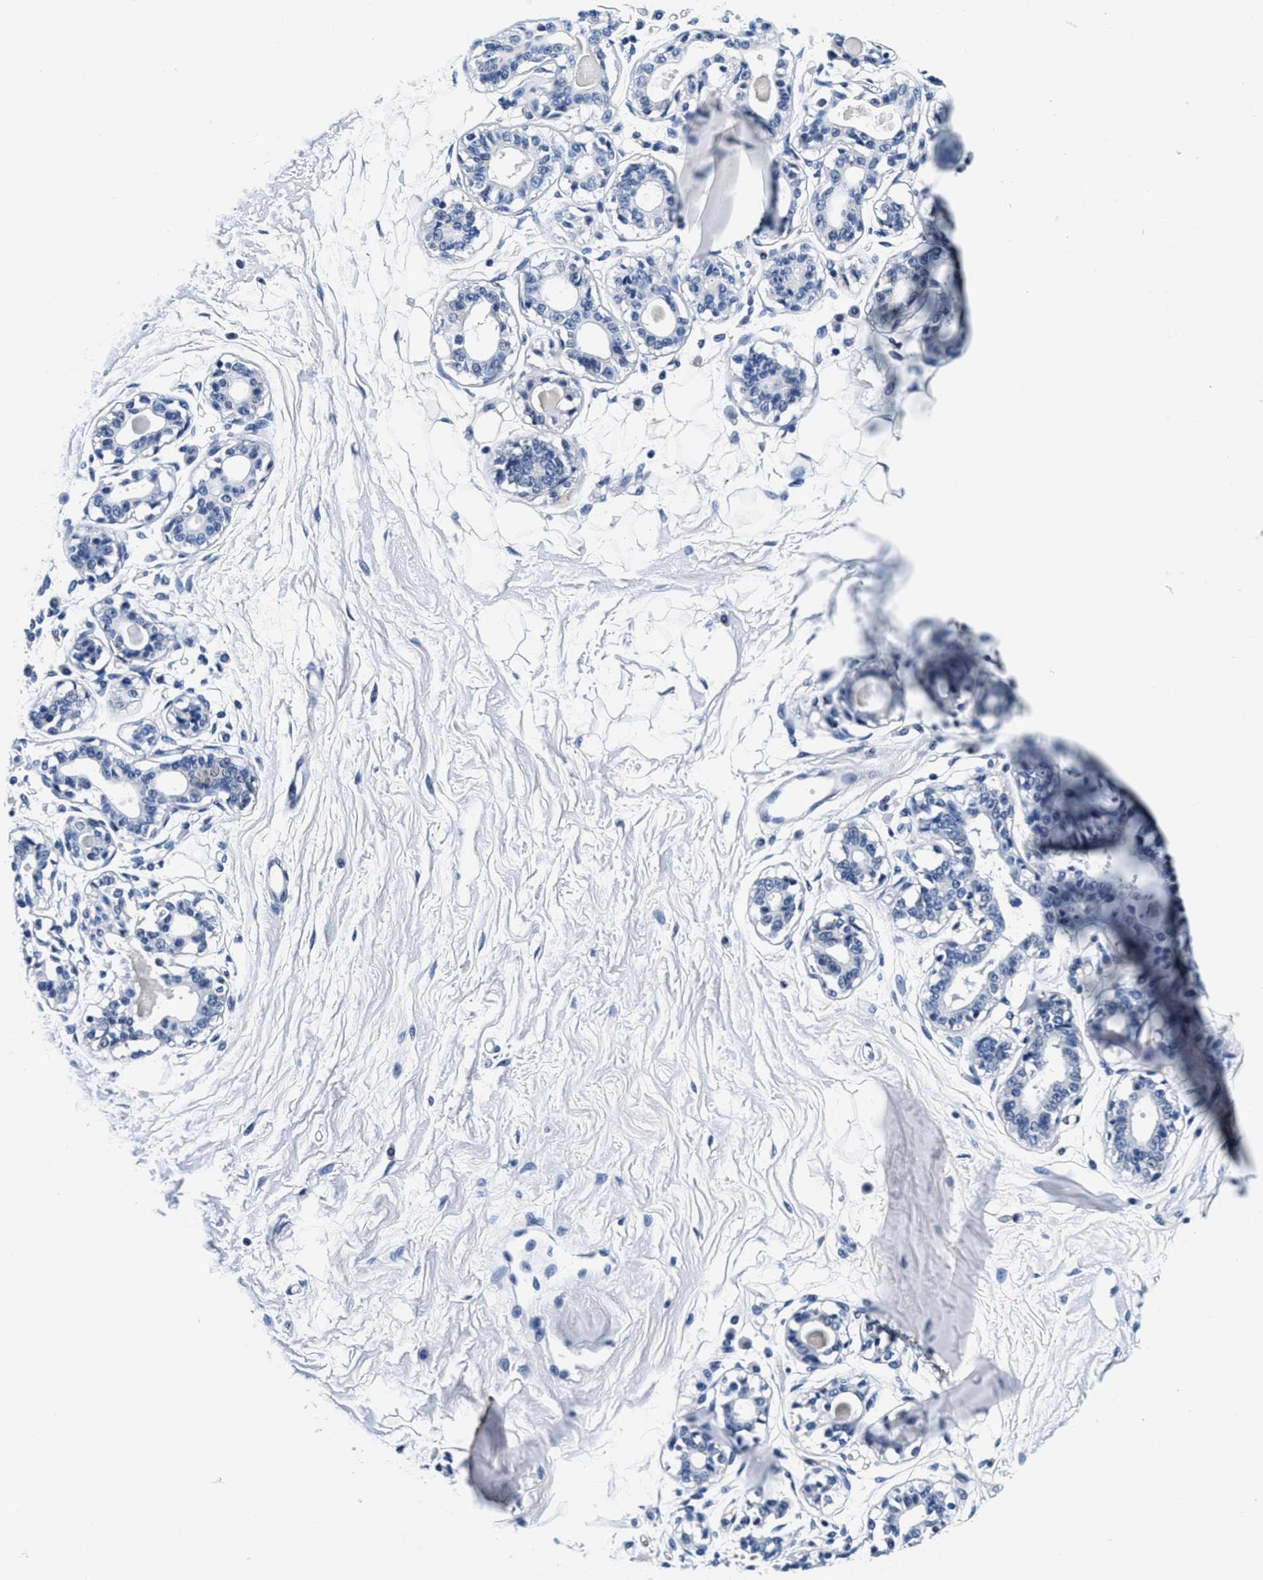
{"staining": {"intensity": "negative", "quantity": "none", "location": "none"}, "tissue": "breast", "cell_type": "Adipocytes", "image_type": "normal", "snomed": [{"axis": "morphology", "description": "Normal tissue, NOS"}, {"axis": "topography", "description": "Breast"}], "caption": "Breast stained for a protein using IHC exhibits no positivity adipocytes.", "gene": "HS3ST2", "patient": {"sex": "female", "age": 45}}